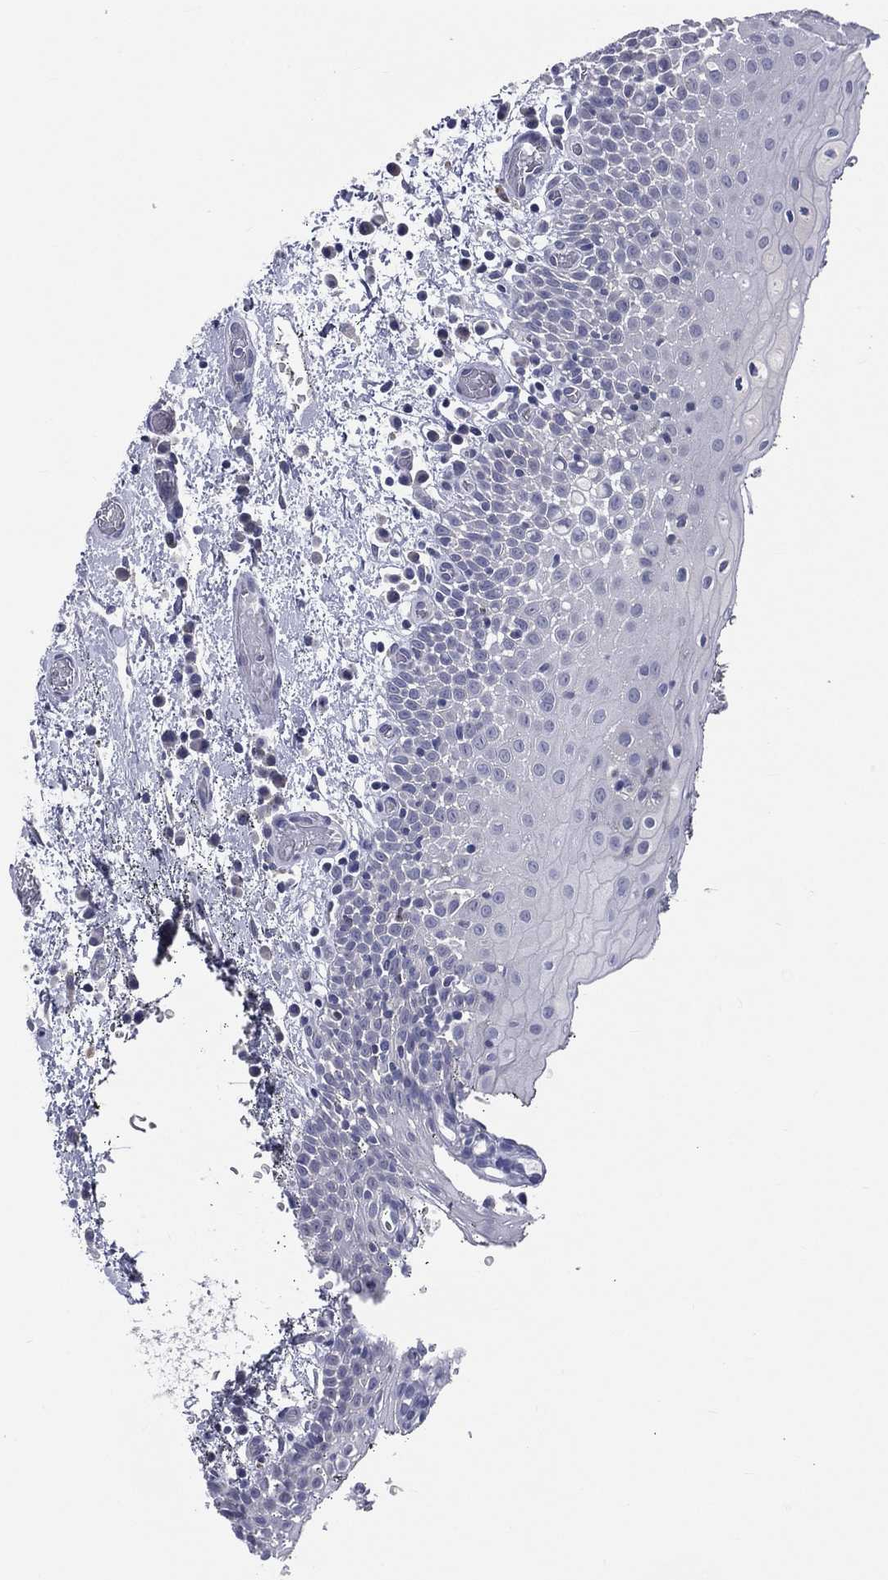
{"staining": {"intensity": "negative", "quantity": "none", "location": "none"}, "tissue": "oral mucosa", "cell_type": "Squamous epithelial cells", "image_type": "normal", "snomed": [{"axis": "morphology", "description": "Normal tissue, NOS"}, {"axis": "morphology", "description": "Squamous cell carcinoma, NOS"}, {"axis": "topography", "description": "Oral tissue"}, {"axis": "topography", "description": "Tounge, NOS"}, {"axis": "topography", "description": "Head-Neck"}], "caption": "This is a photomicrograph of immunohistochemistry (IHC) staining of benign oral mucosa, which shows no staining in squamous epithelial cells. (DAB (3,3'-diaminobenzidine) immunohistochemistry (IHC), high magnification).", "gene": "IFT27", "patient": {"sex": "female", "age": 80}}